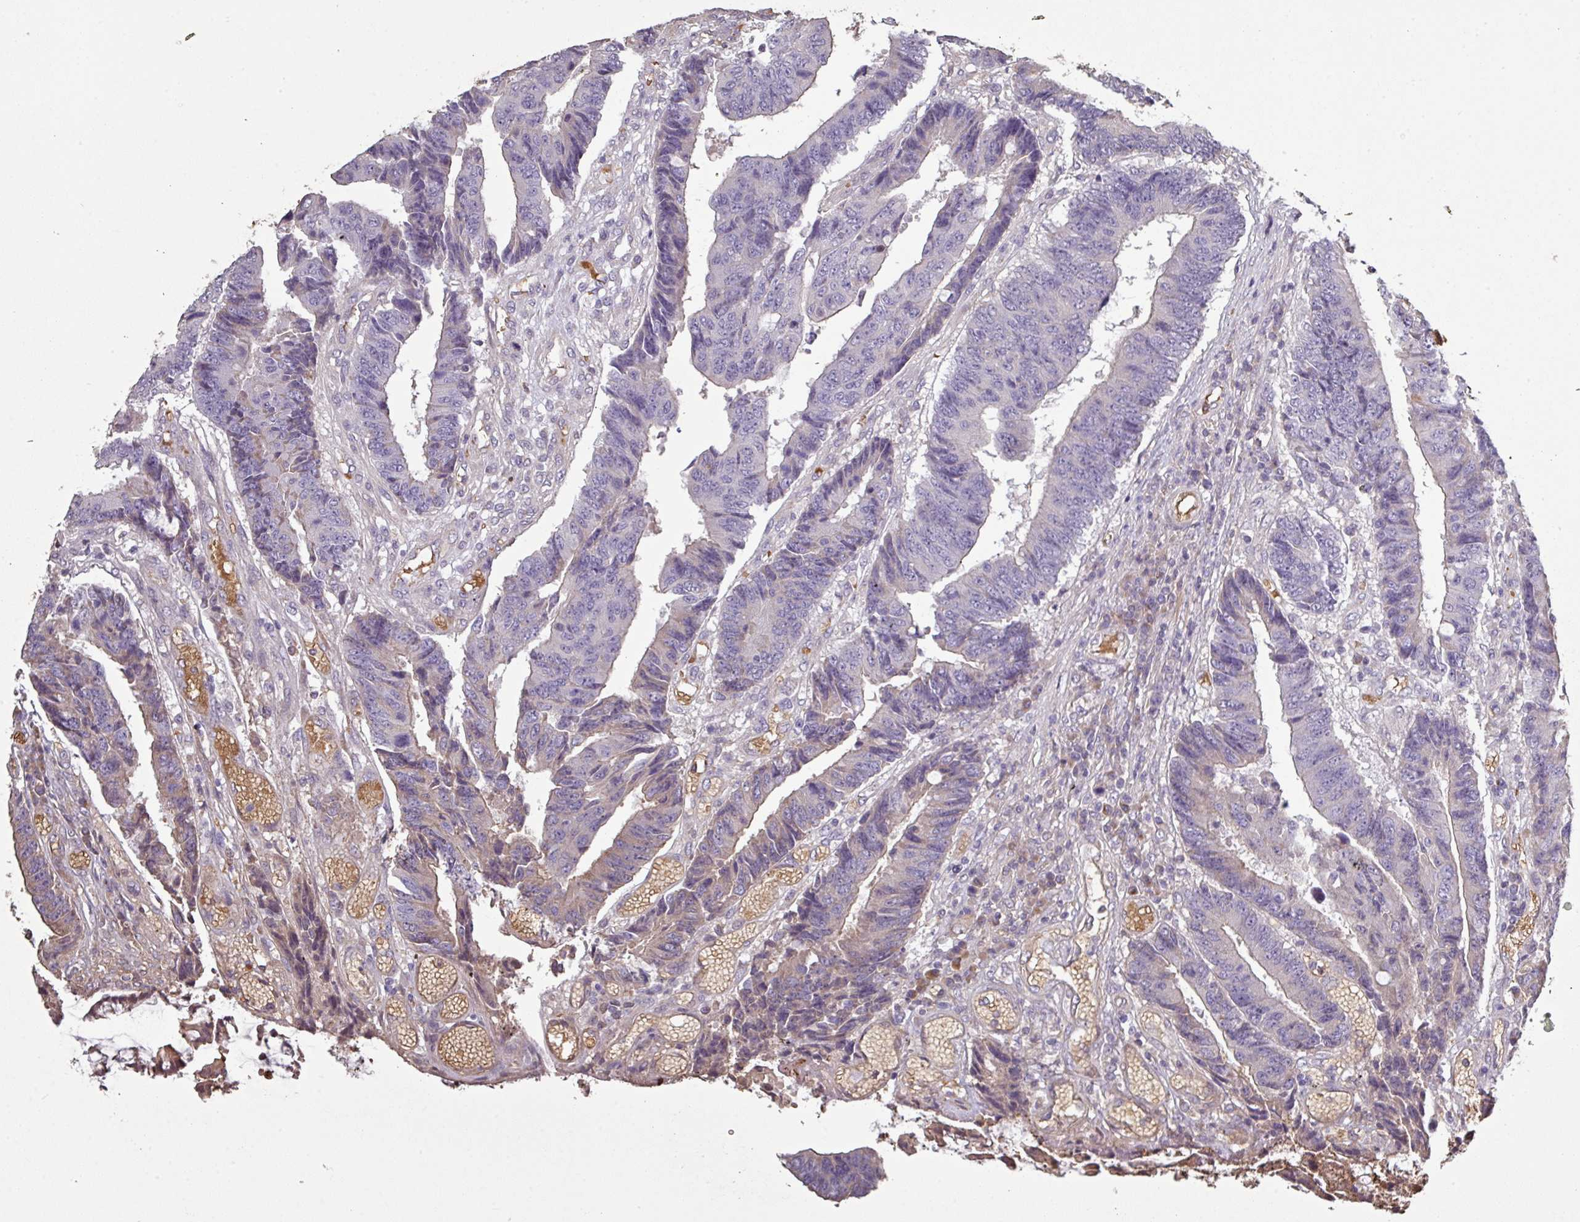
{"staining": {"intensity": "negative", "quantity": "none", "location": "none"}, "tissue": "colorectal cancer", "cell_type": "Tumor cells", "image_type": "cancer", "snomed": [{"axis": "morphology", "description": "Adenocarcinoma, NOS"}, {"axis": "topography", "description": "Rectum"}], "caption": "An IHC image of colorectal cancer (adenocarcinoma) is shown. There is no staining in tumor cells of colorectal cancer (adenocarcinoma).", "gene": "NHSL2", "patient": {"sex": "male", "age": 84}}